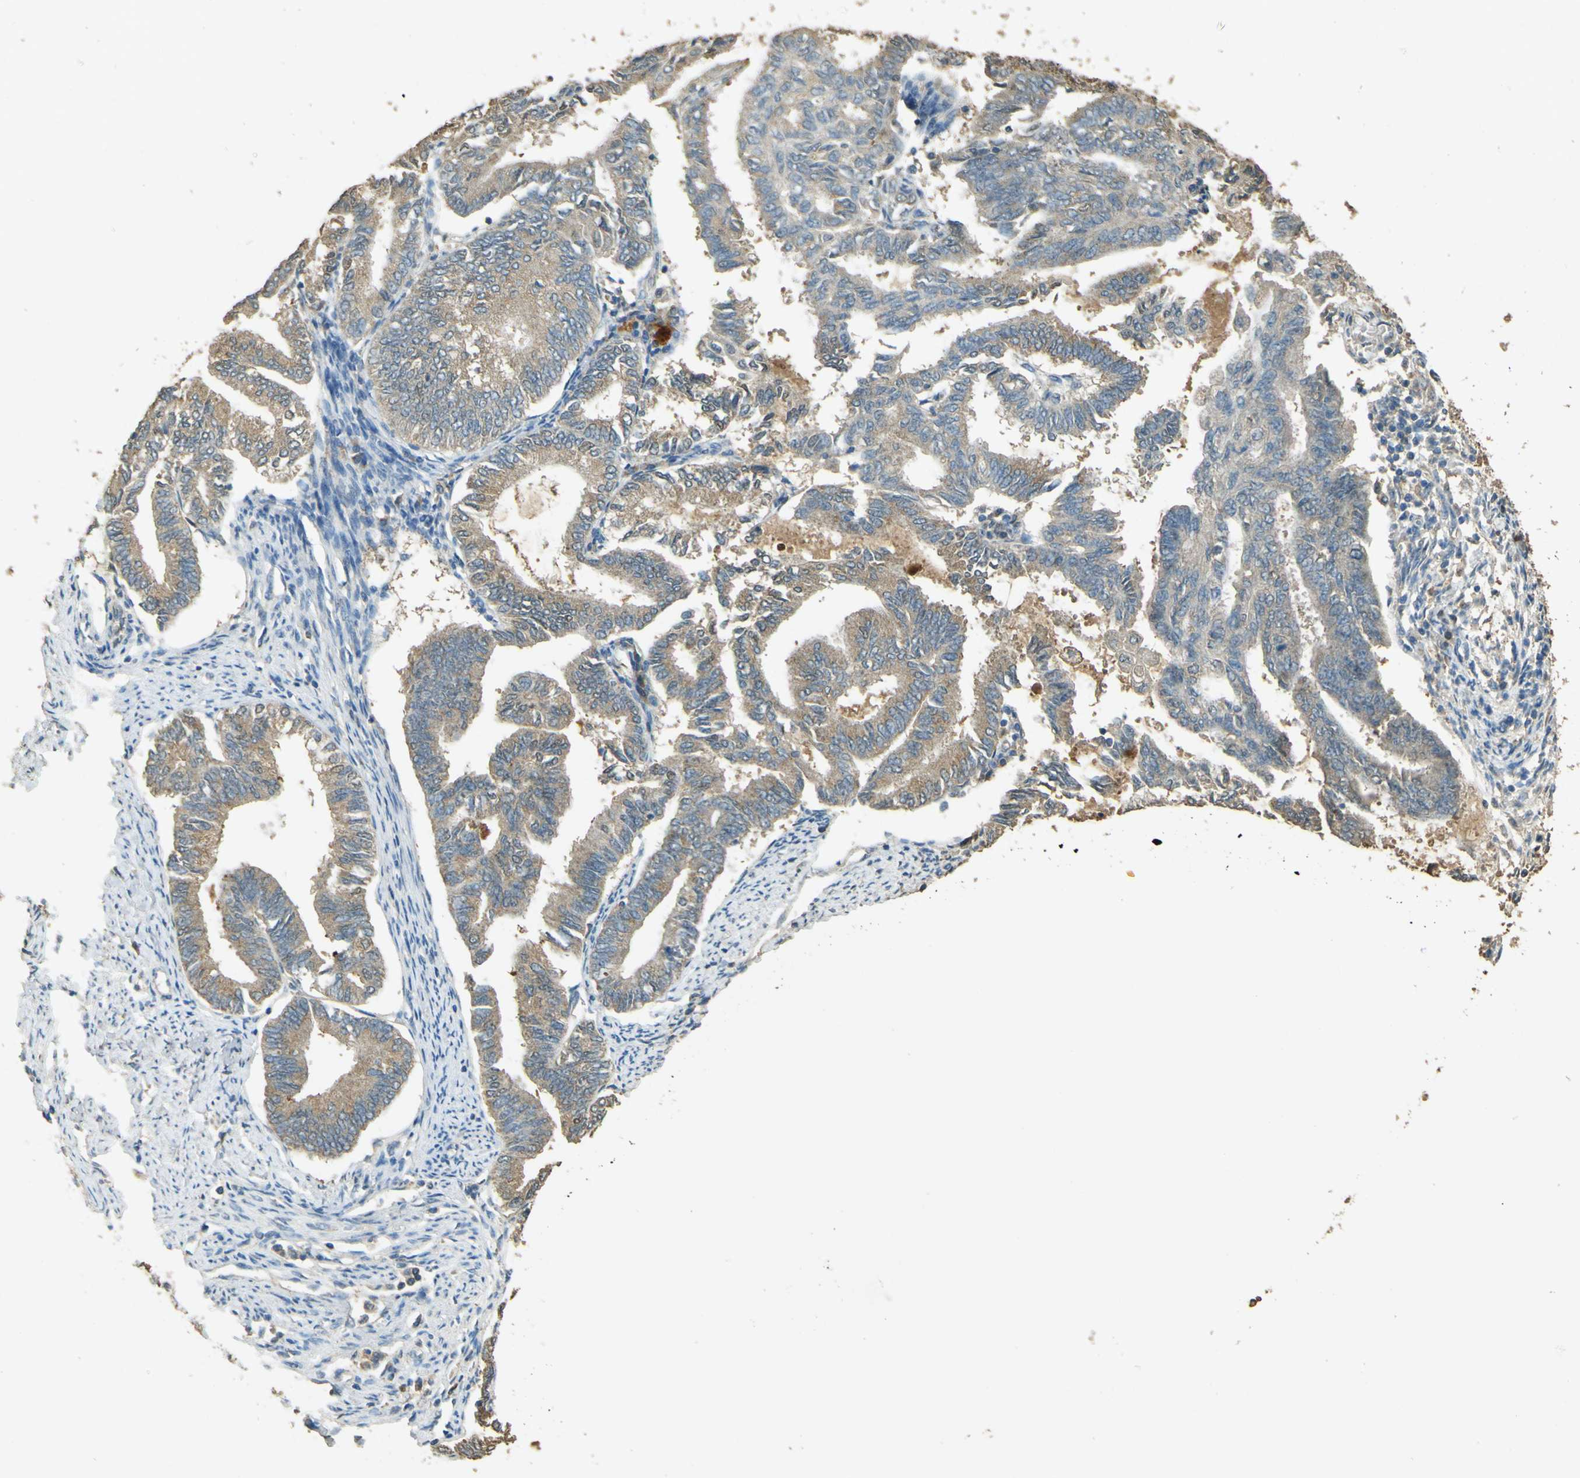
{"staining": {"intensity": "weak", "quantity": ">75%", "location": "cytoplasmic/membranous"}, "tissue": "endometrial cancer", "cell_type": "Tumor cells", "image_type": "cancer", "snomed": [{"axis": "morphology", "description": "Adenocarcinoma, NOS"}, {"axis": "topography", "description": "Endometrium"}], "caption": "Immunohistochemistry micrograph of endometrial adenocarcinoma stained for a protein (brown), which displays low levels of weak cytoplasmic/membranous expression in about >75% of tumor cells.", "gene": "GOLGA1", "patient": {"sex": "female", "age": 86}}